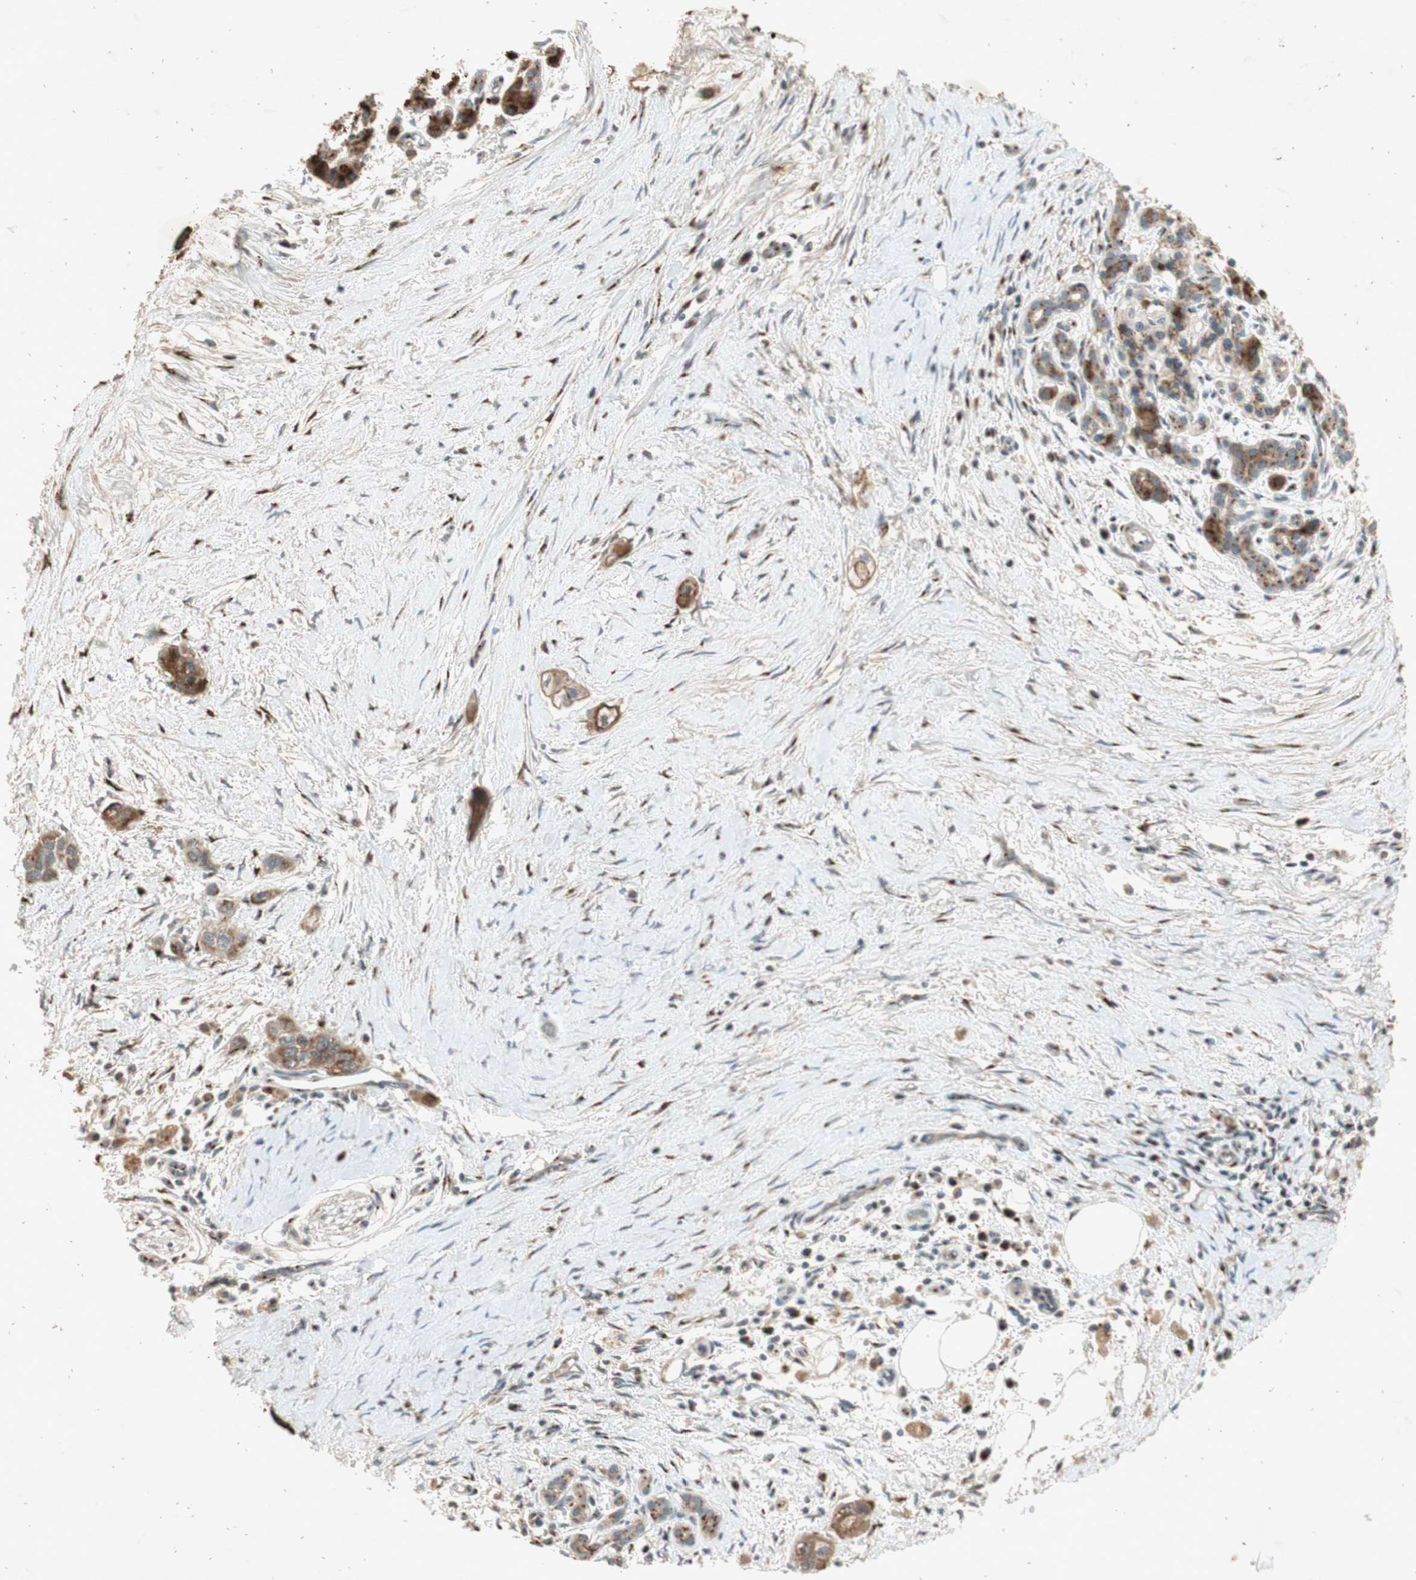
{"staining": {"intensity": "moderate", "quantity": "25%-75%", "location": "cytoplasmic/membranous"}, "tissue": "pancreatic cancer", "cell_type": "Tumor cells", "image_type": "cancer", "snomed": [{"axis": "morphology", "description": "Adenocarcinoma, NOS"}, {"axis": "topography", "description": "Pancreas"}], "caption": "IHC (DAB (3,3'-diaminobenzidine)) staining of pancreatic adenocarcinoma reveals moderate cytoplasmic/membranous protein positivity in about 25%-75% of tumor cells.", "gene": "NEO1", "patient": {"sex": "male", "age": 74}}